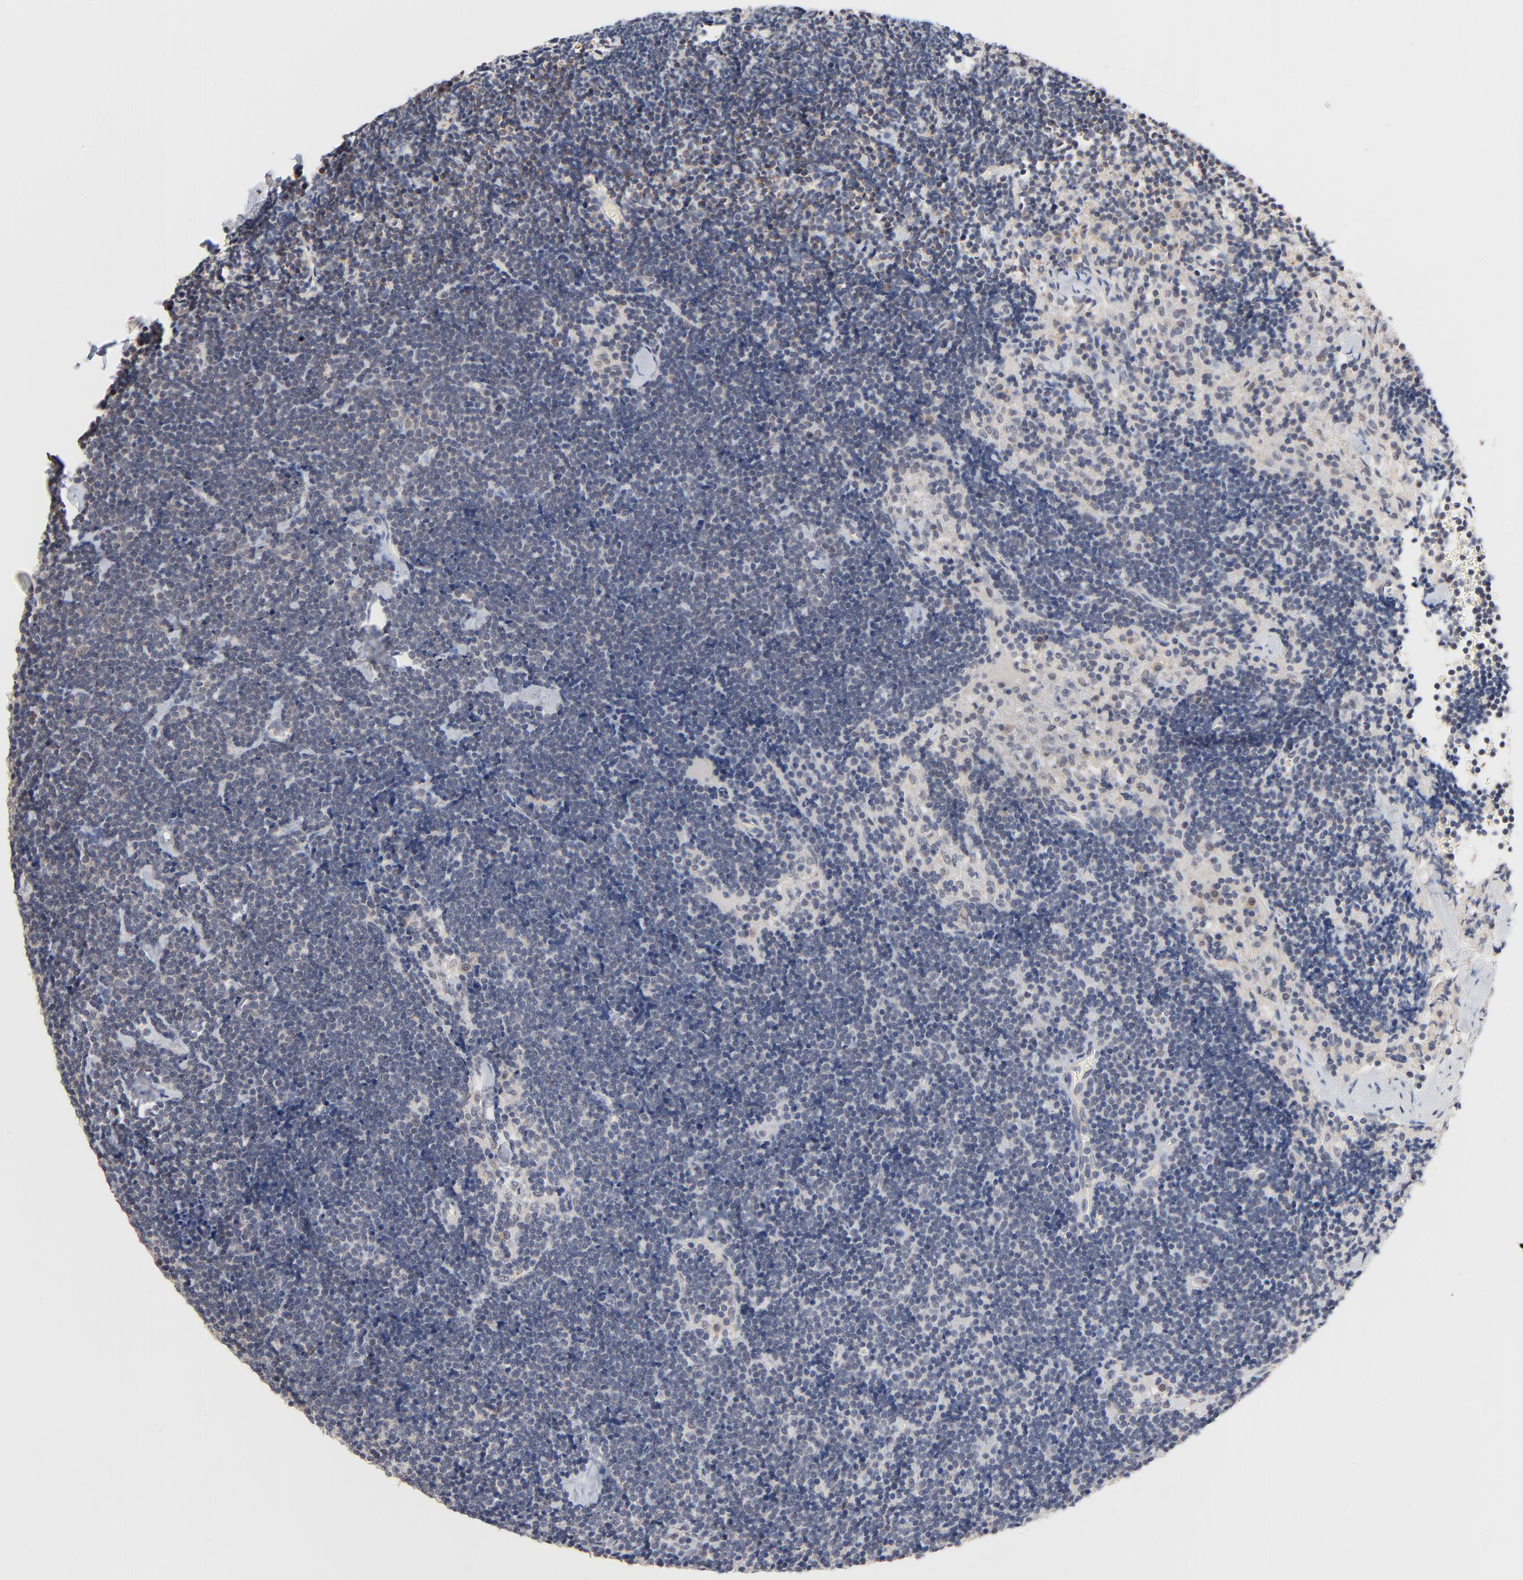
{"staining": {"intensity": "weak", "quantity": "25%-75%", "location": "cytoplasmic/membranous"}, "tissue": "lymph node", "cell_type": "Non-germinal center cells", "image_type": "normal", "snomed": [{"axis": "morphology", "description": "Normal tissue, NOS"}, {"axis": "topography", "description": "Lymph node"}], "caption": "Brown immunohistochemical staining in normal lymph node reveals weak cytoplasmic/membranous positivity in approximately 25%-75% of non-germinal center cells. The staining was performed using DAB, with brown indicating positive protein expression. Nuclei are stained blue with hematoxylin.", "gene": "MSL2", "patient": {"sex": "male", "age": 63}}